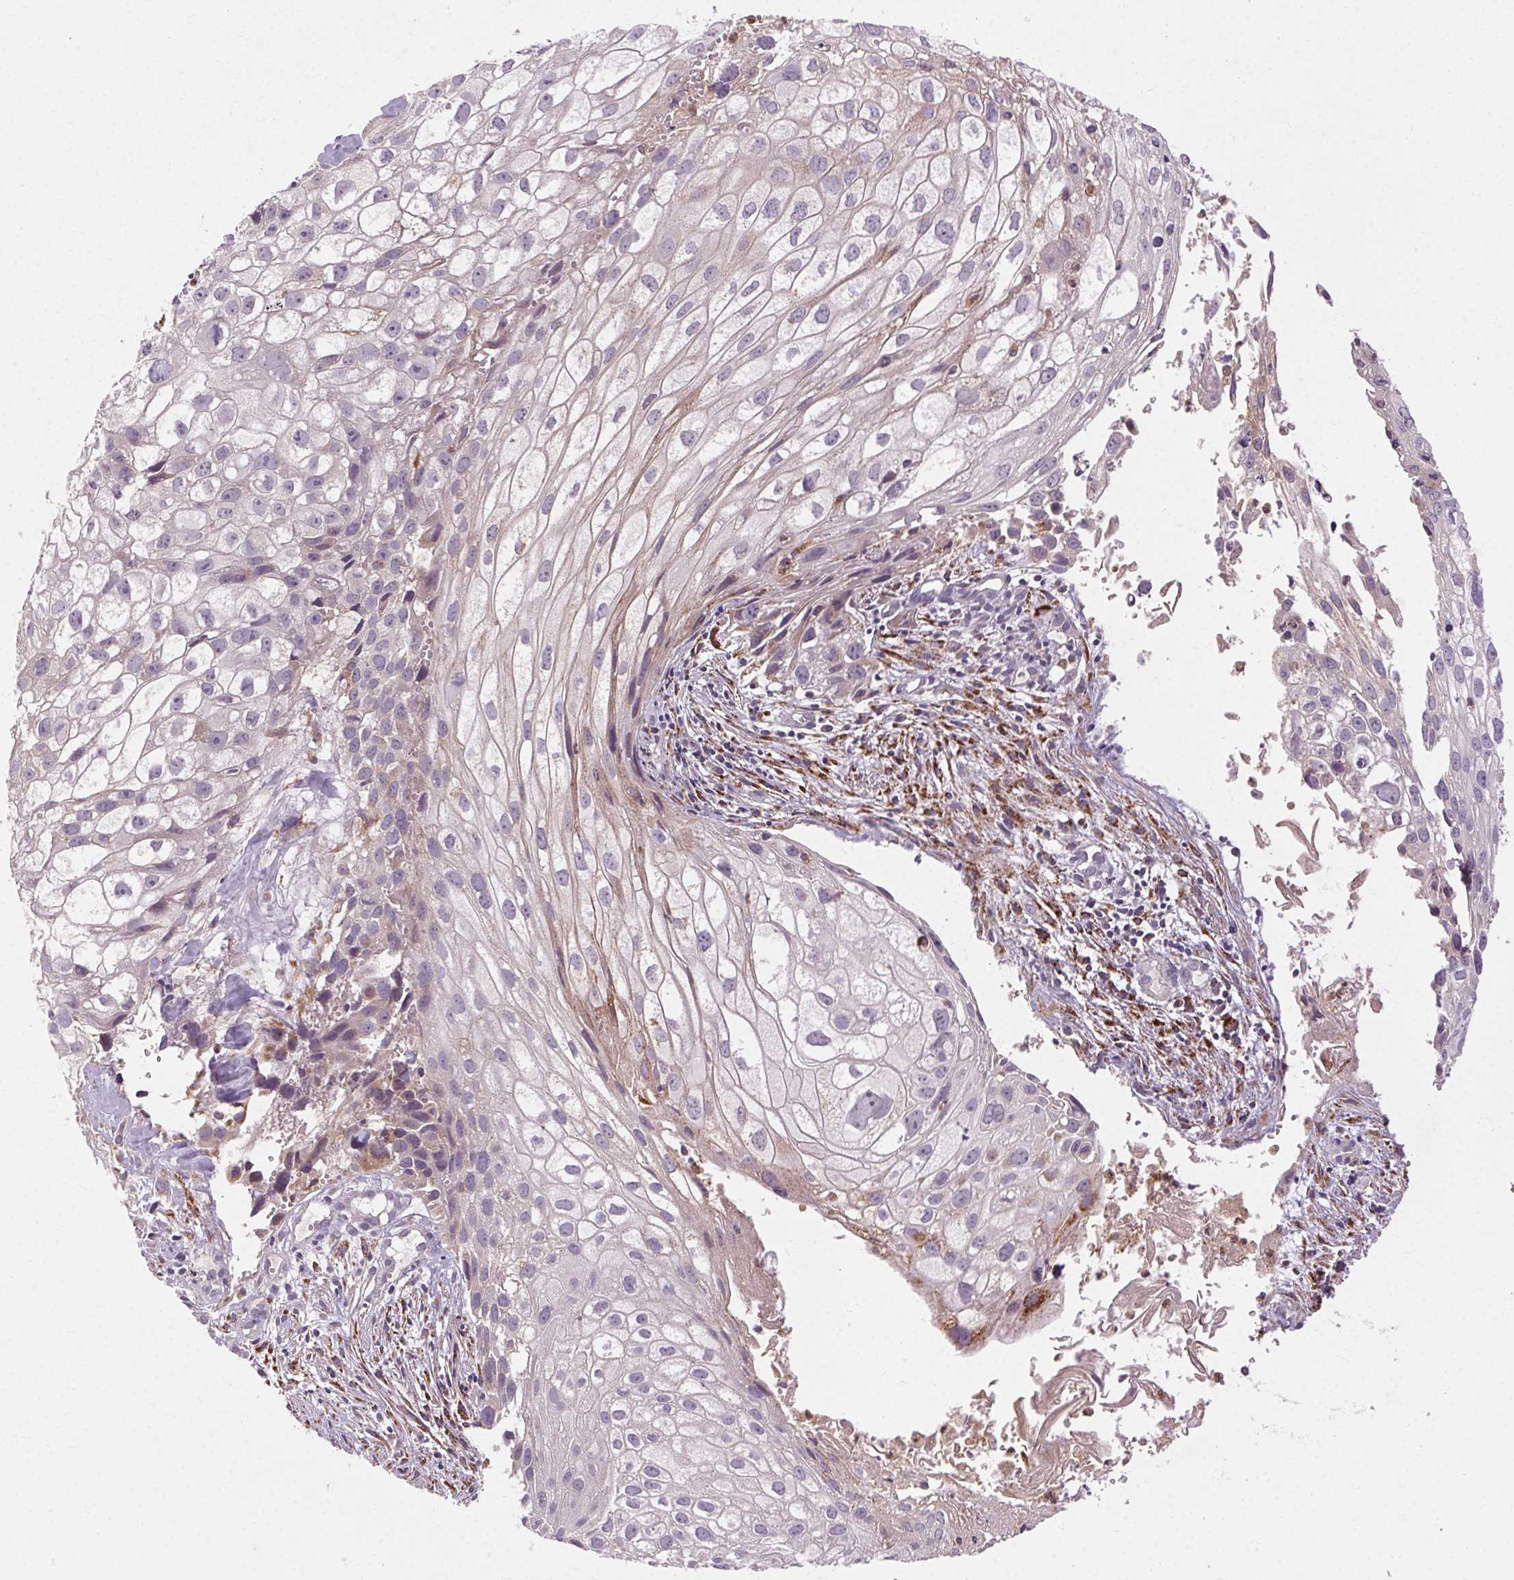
{"staining": {"intensity": "negative", "quantity": "none", "location": "none"}, "tissue": "cervical cancer", "cell_type": "Tumor cells", "image_type": "cancer", "snomed": [{"axis": "morphology", "description": "Squamous cell carcinoma, NOS"}, {"axis": "topography", "description": "Cervix"}], "caption": "Immunohistochemistry (IHC) image of human cervical cancer stained for a protein (brown), which reveals no staining in tumor cells.", "gene": "REP15", "patient": {"sex": "female", "age": 53}}